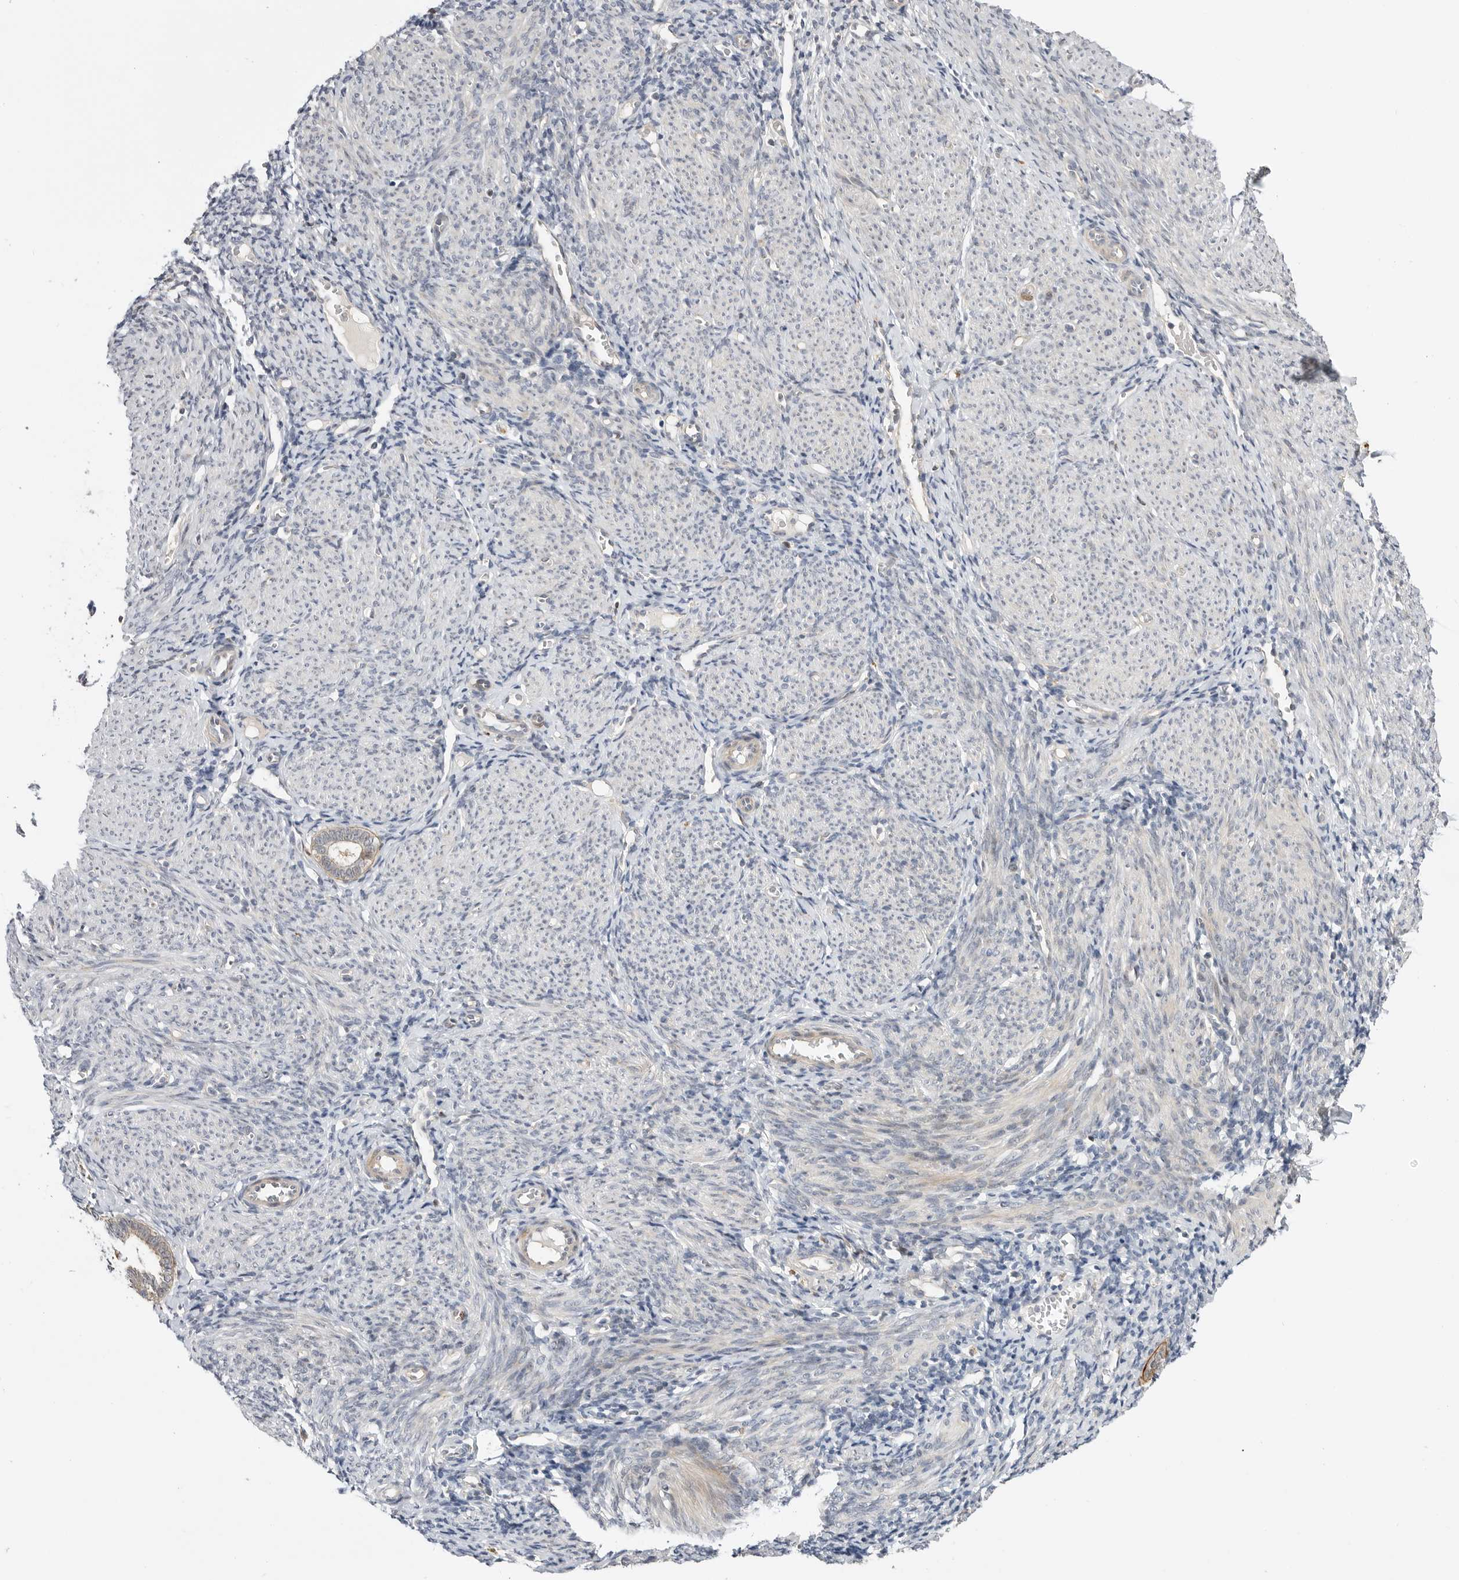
{"staining": {"intensity": "negative", "quantity": "none", "location": "none"}, "tissue": "endometrium", "cell_type": "Cells in endometrial stroma", "image_type": "normal", "snomed": [{"axis": "morphology", "description": "Normal tissue, NOS"}, {"axis": "morphology", "description": "Adenocarcinoma, NOS"}, {"axis": "topography", "description": "Endometrium"}], "caption": "Immunohistochemistry micrograph of benign endometrium: endometrium stained with DAB (3,3'-diaminobenzidine) demonstrates no significant protein positivity in cells in endometrial stroma. The staining is performed using DAB (3,3'-diaminobenzidine) brown chromogen with nuclei counter-stained in using hematoxylin.", "gene": "CSNK1G3", "patient": {"sex": "female", "age": 57}}